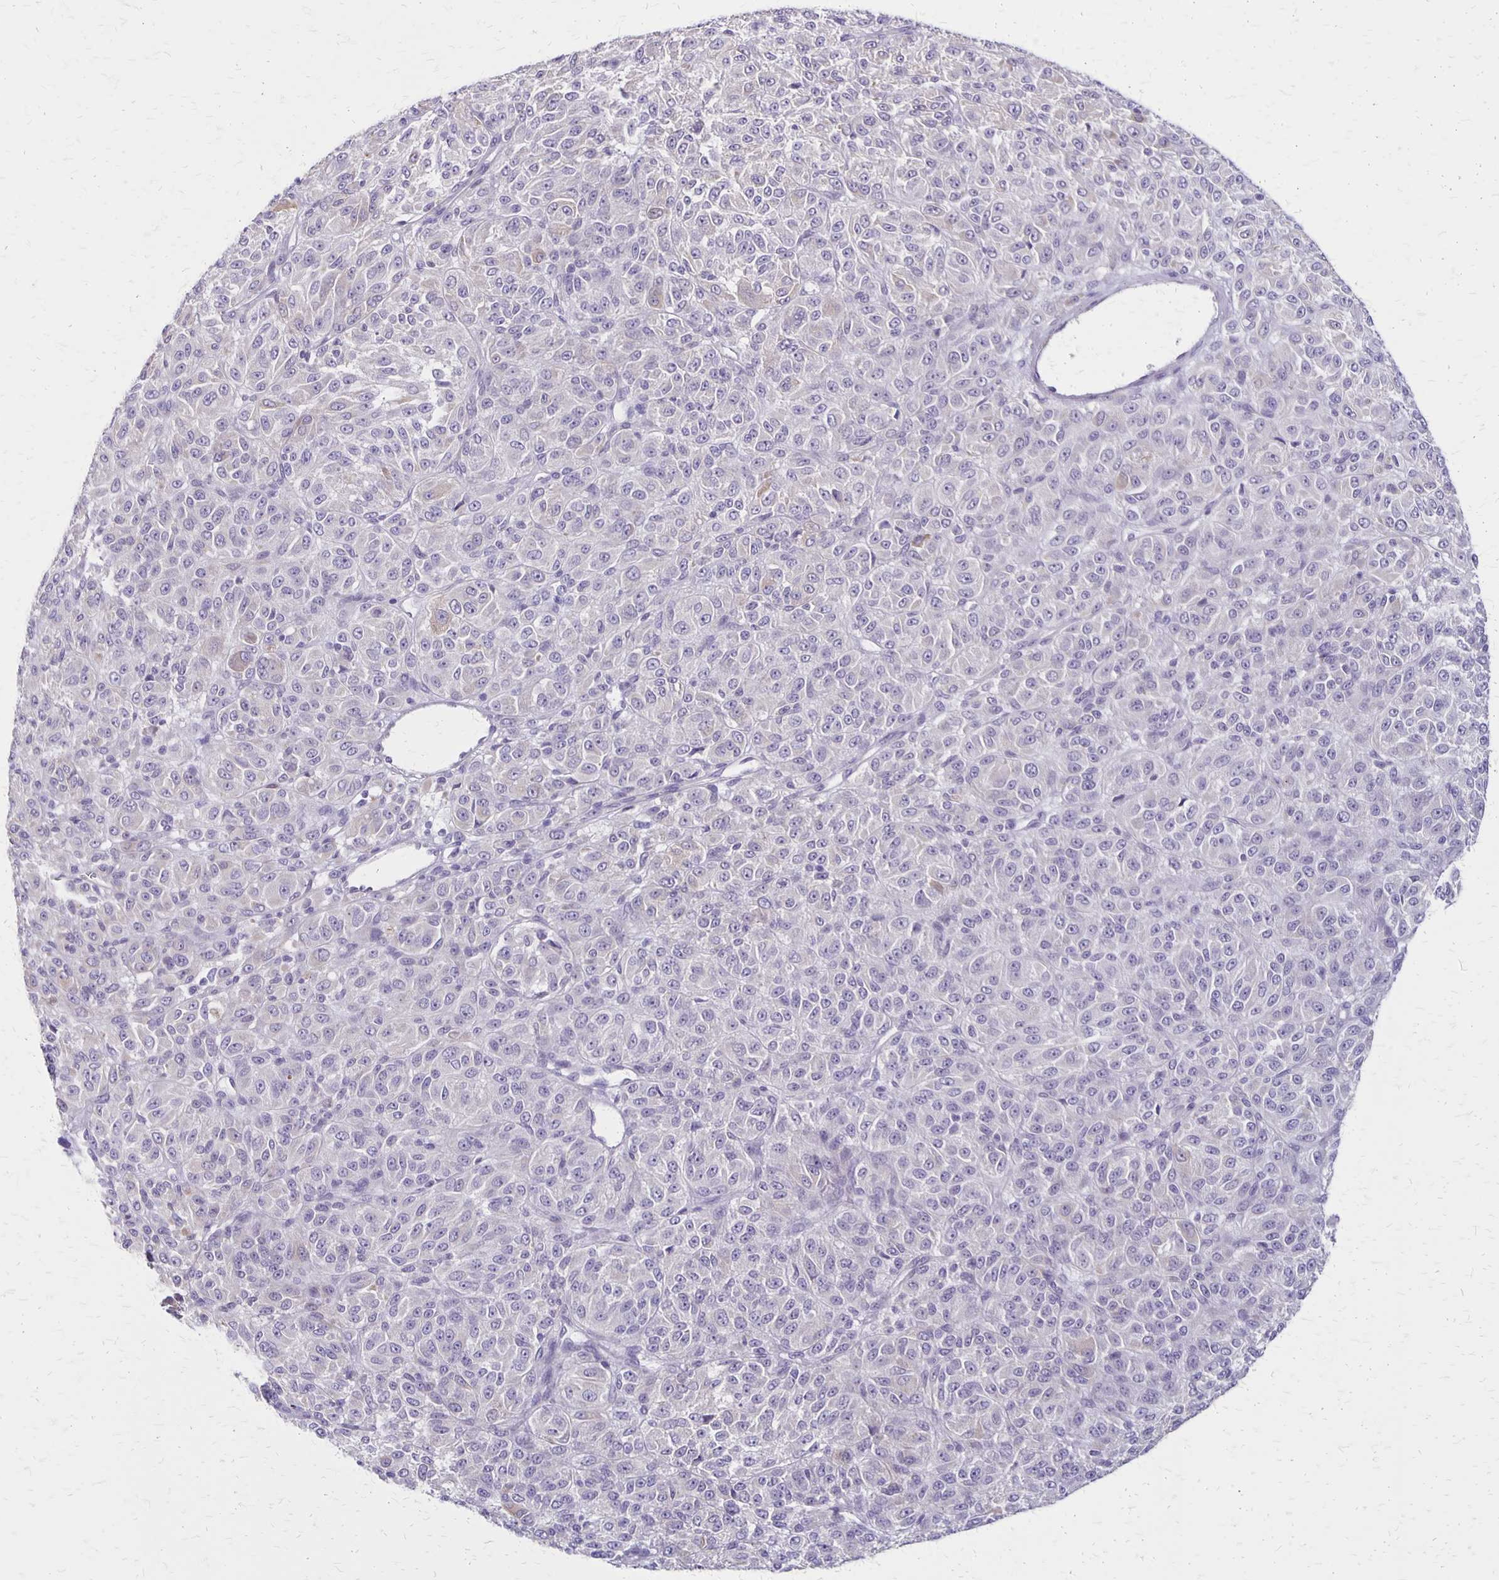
{"staining": {"intensity": "negative", "quantity": "none", "location": "none"}, "tissue": "melanoma", "cell_type": "Tumor cells", "image_type": "cancer", "snomed": [{"axis": "morphology", "description": "Malignant melanoma, Metastatic site"}, {"axis": "topography", "description": "Brain"}], "caption": "DAB (3,3'-diaminobenzidine) immunohistochemical staining of human malignant melanoma (metastatic site) reveals no significant positivity in tumor cells.", "gene": "HOMER1", "patient": {"sex": "female", "age": 56}}